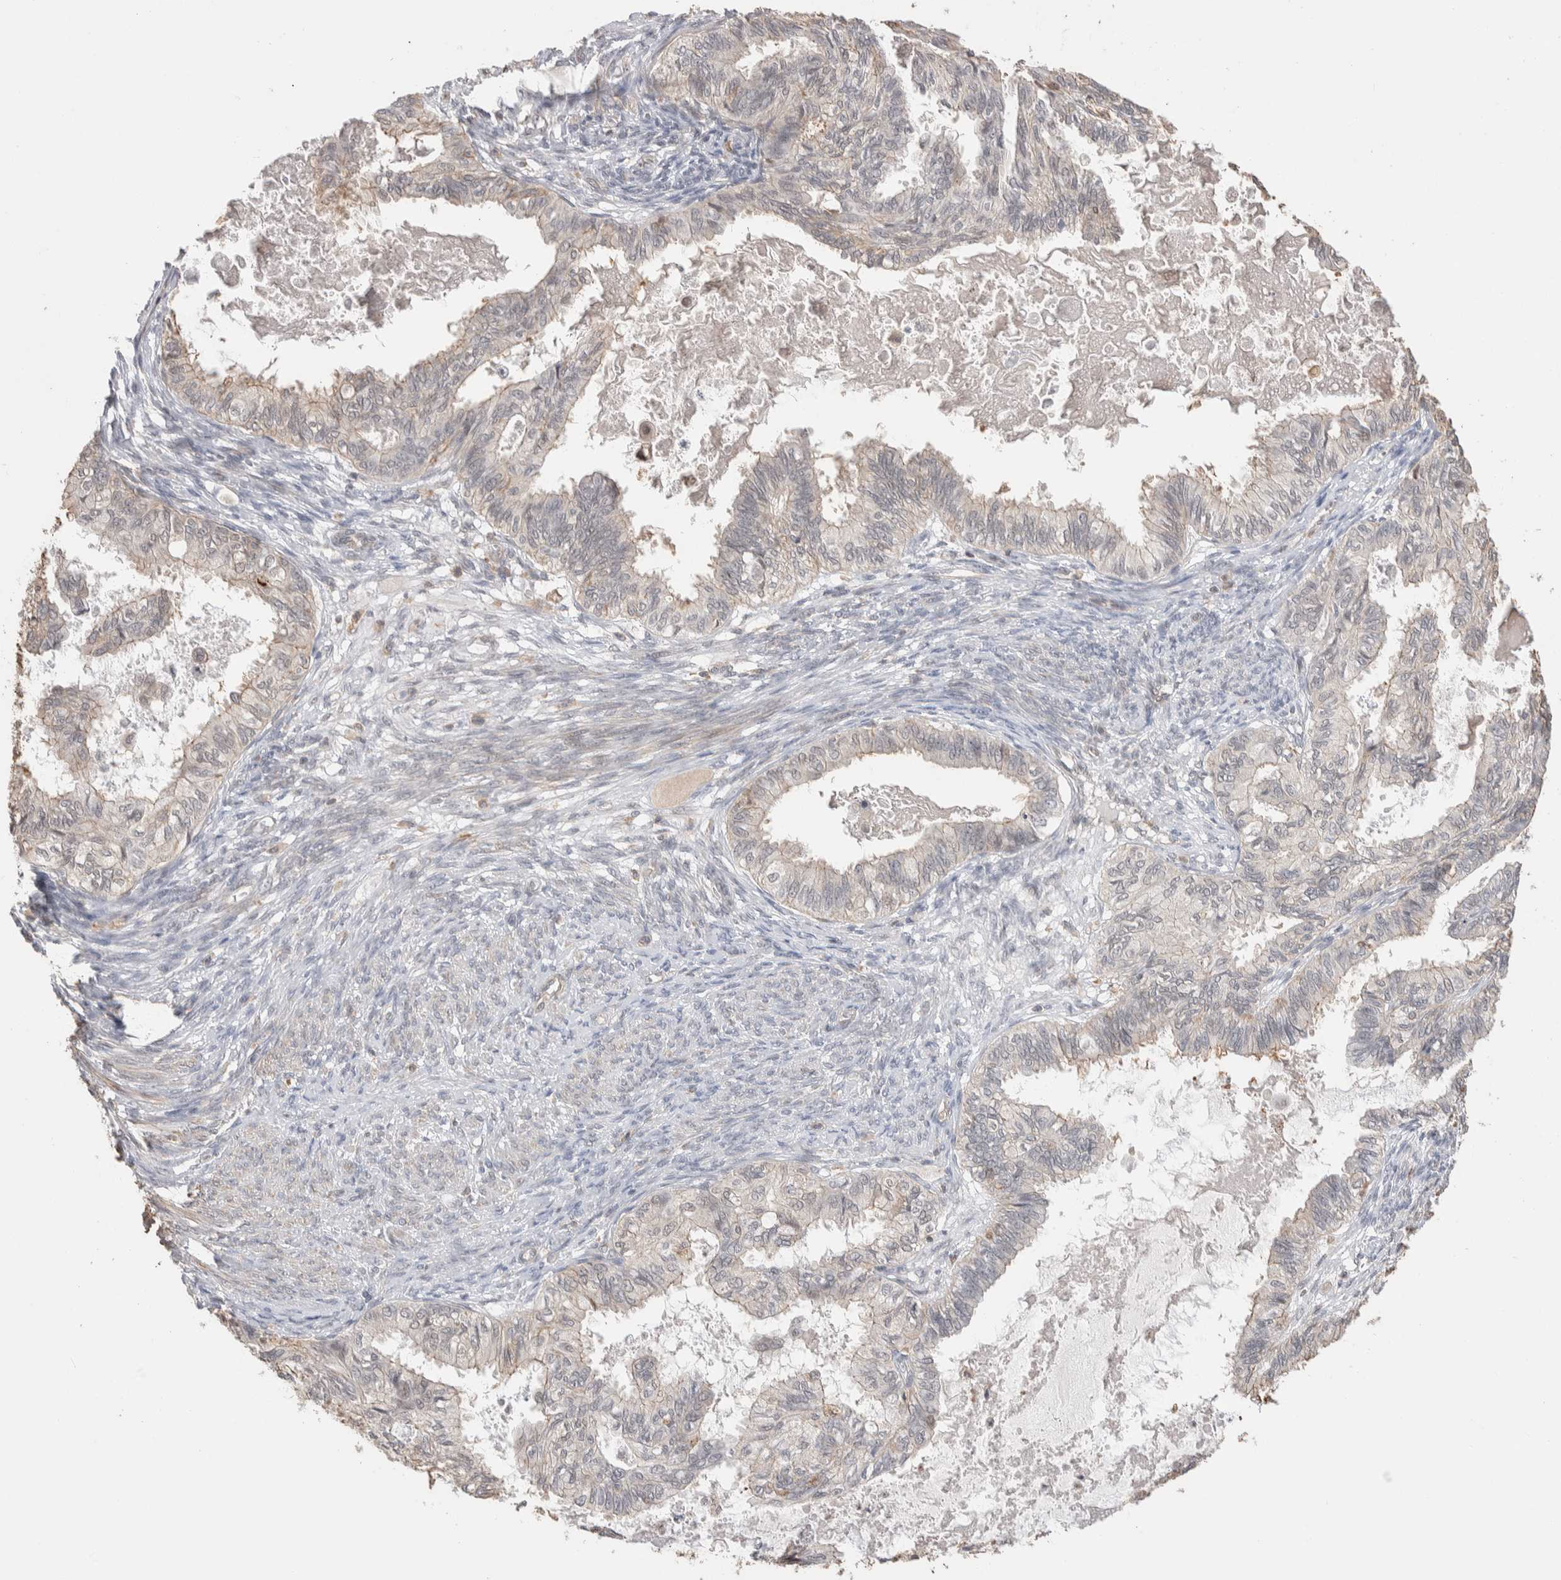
{"staining": {"intensity": "negative", "quantity": "none", "location": "none"}, "tissue": "cervical cancer", "cell_type": "Tumor cells", "image_type": "cancer", "snomed": [{"axis": "morphology", "description": "Normal tissue, NOS"}, {"axis": "morphology", "description": "Adenocarcinoma, NOS"}, {"axis": "topography", "description": "Cervix"}, {"axis": "topography", "description": "Endometrium"}], "caption": "High magnification brightfield microscopy of cervical adenocarcinoma stained with DAB (brown) and counterstained with hematoxylin (blue): tumor cells show no significant expression.", "gene": "ZNF704", "patient": {"sex": "female", "age": 86}}